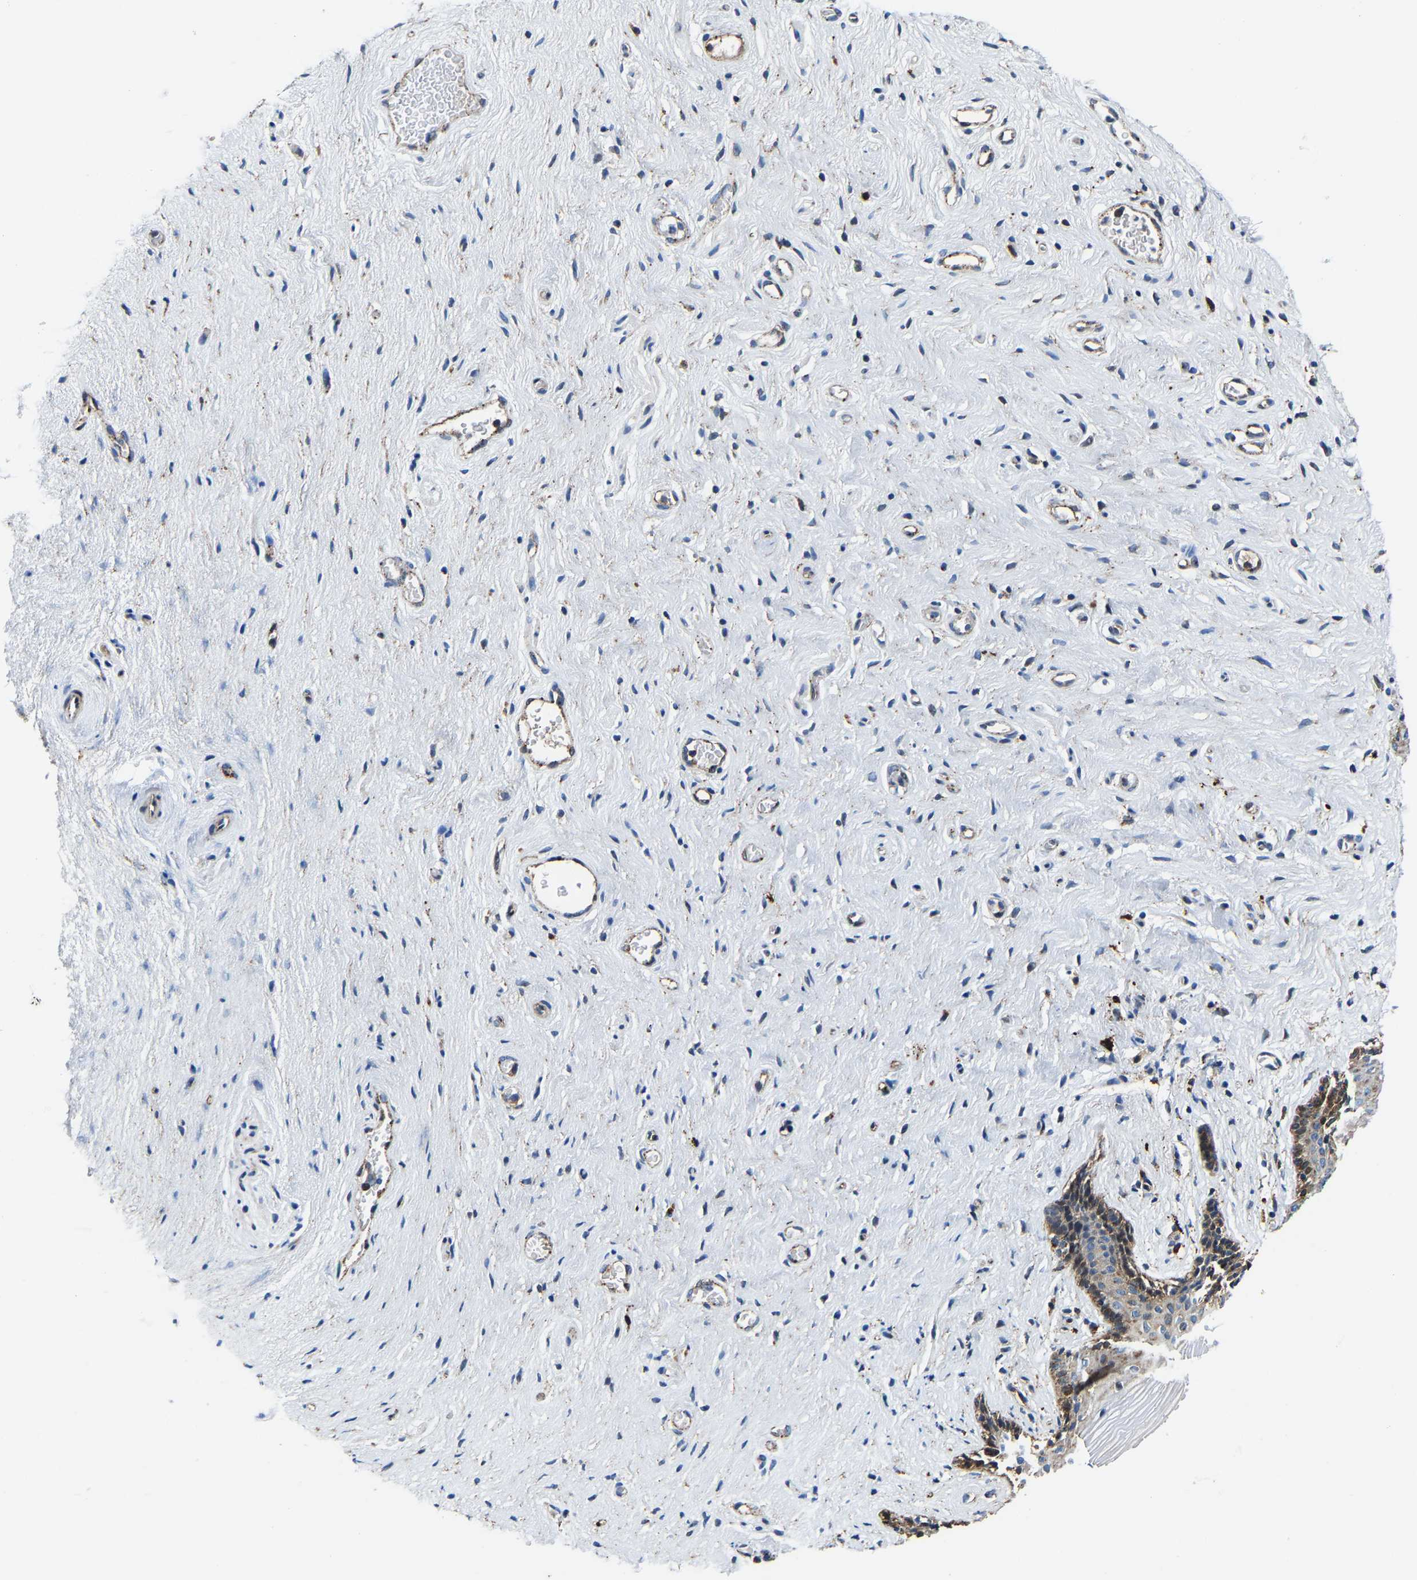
{"staining": {"intensity": "moderate", "quantity": "<25%", "location": "cytoplasmic/membranous"}, "tissue": "vagina", "cell_type": "Squamous epithelial cells", "image_type": "normal", "snomed": [{"axis": "morphology", "description": "Normal tissue, NOS"}, {"axis": "topography", "description": "Vagina"}], "caption": "Immunohistochemical staining of benign vagina exhibits moderate cytoplasmic/membranous protein staining in approximately <25% of squamous epithelial cells.", "gene": "DPP7", "patient": {"sex": "female", "age": 44}}